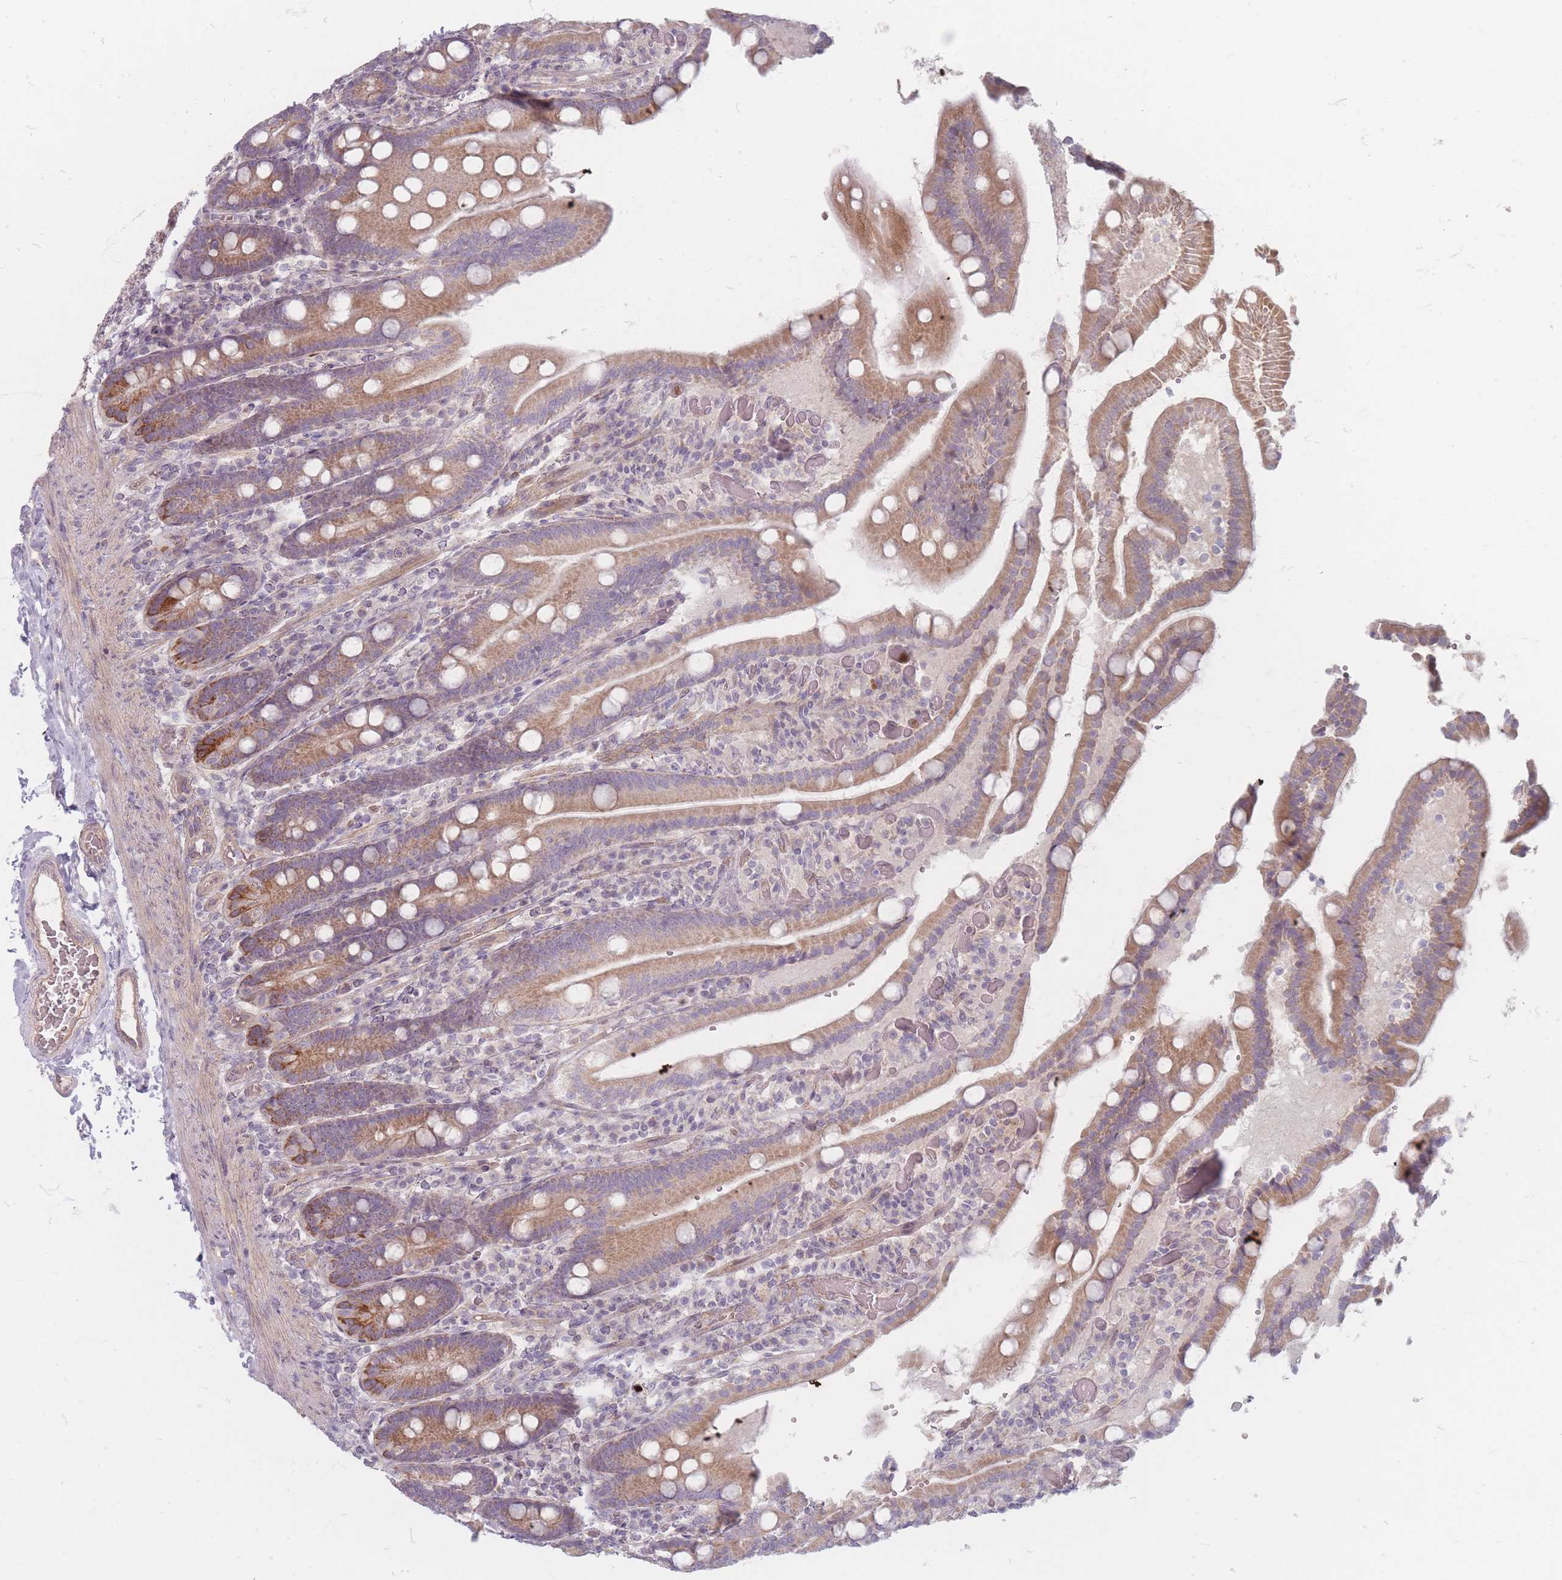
{"staining": {"intensity": "moderate", "quantity": ">75%", "location": "cytoplasmic/membranous"}, "tissue": "duodenum", "cell_type": "Glandular cells", "image_type": "normal", "snomed": [{"axis": "morphology", "description": "Normal tissue, NOS"}, {"axis": "topography", "description": "Duodenum"}], "caption": "Immunohistochemistry of normal human duodenum displays medium levels of moderate cytoplasmic/membranous expression in approximately >75% of glandular cells. (DAB = brown stain, brightfield microscopy at high magnification).", "gene": "CHCHD7", "patient": {"sex": "female", "age": 62}}